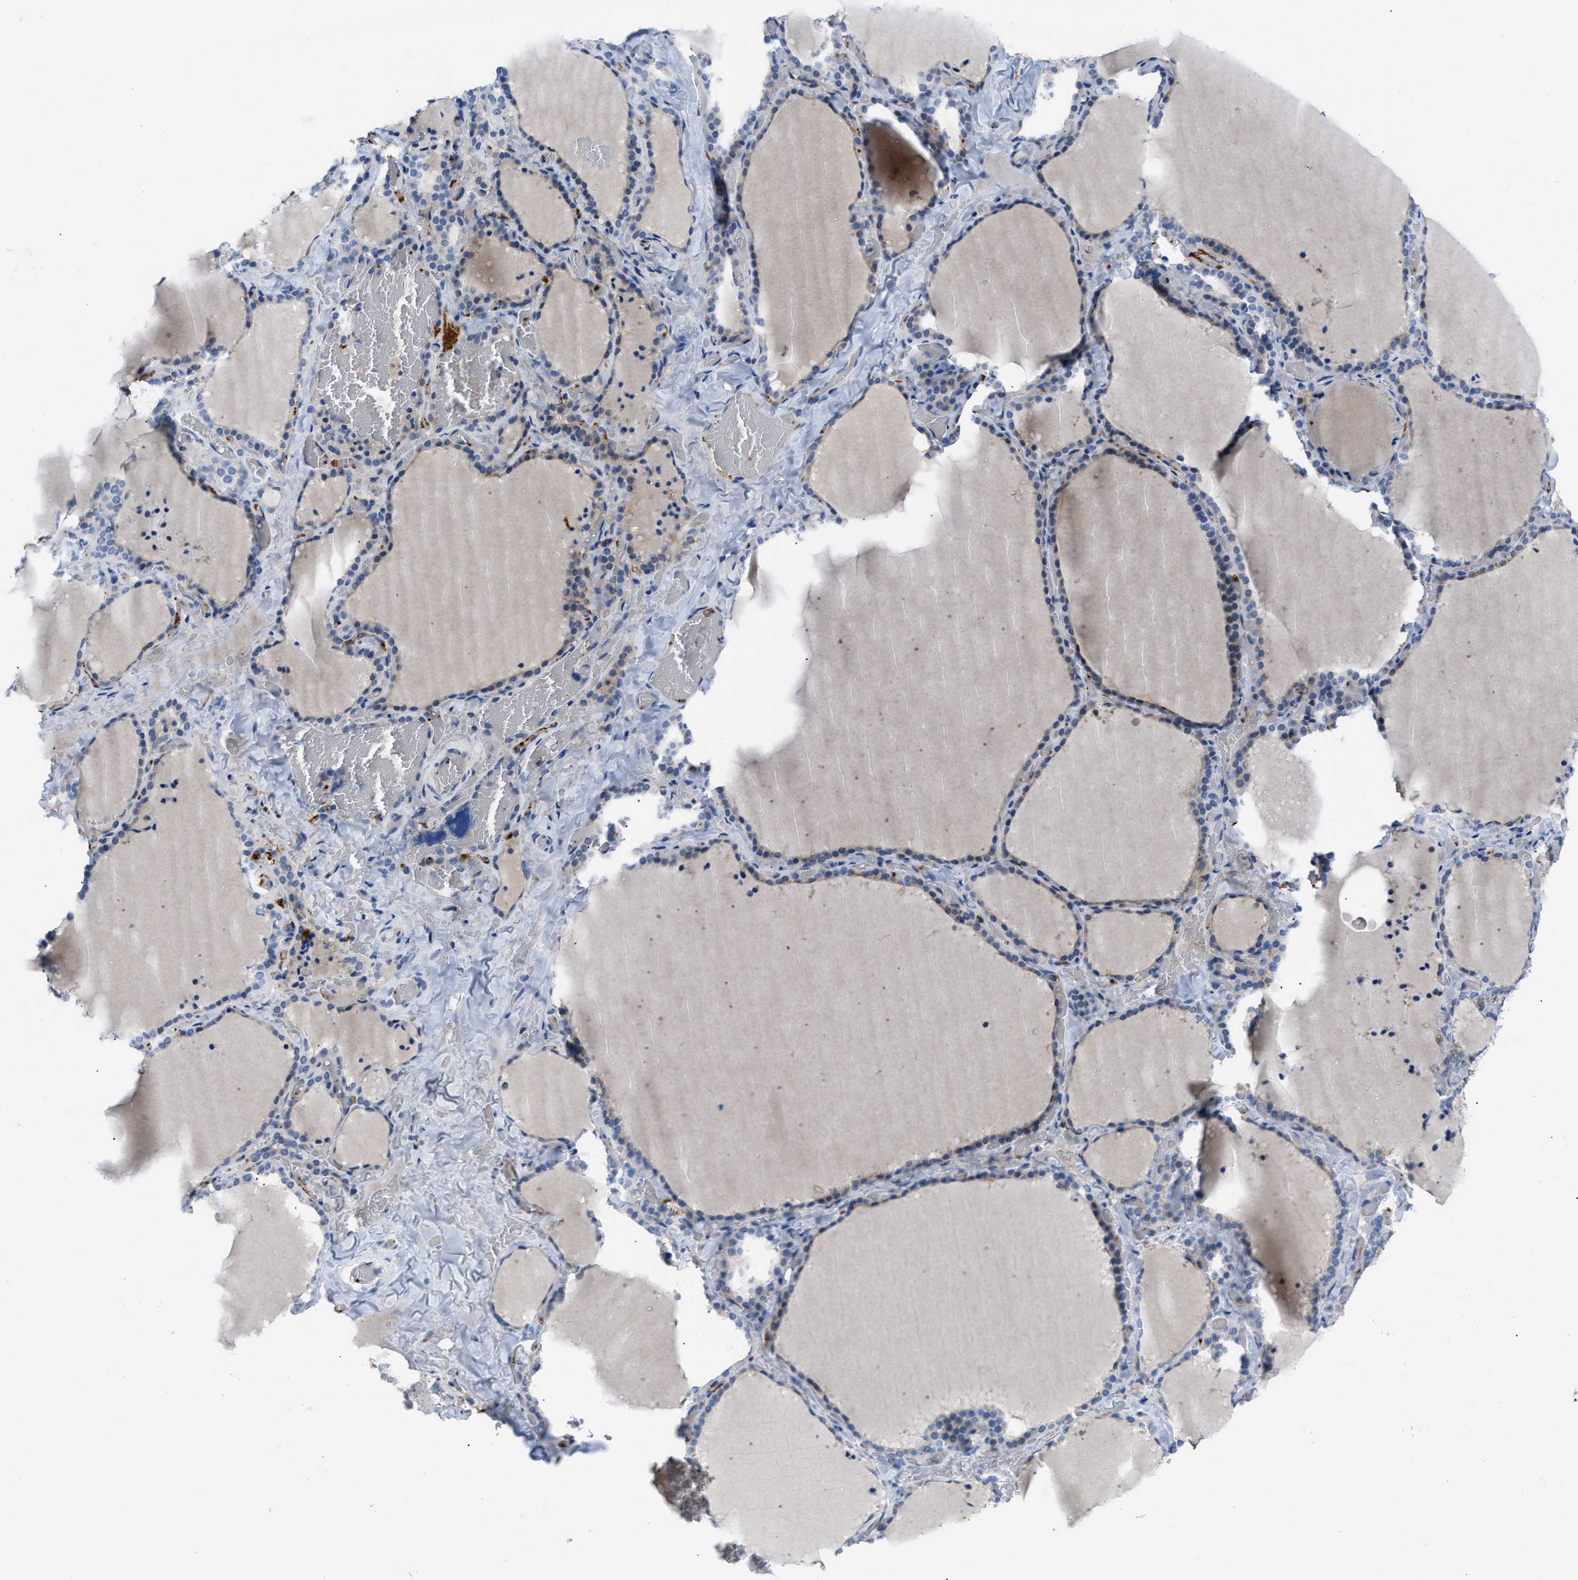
{"staining": {"intensity": "negative", "quantity": "none", "location": "none"}, "tissue": "thyroid gland", "cell_type": "Glandular cells", "image_type": "normal", "snomed": [{"axis": "morphology", "description": "Normal tissue, NOS"}, {"axis": "topography", "description": "Thyroid gland"}], "caption": "High magnification brightfield microscopy of benign thyroid gland stained with DAB (3,3'-diaminobenzidine) (brown) and counterstained with hematoxylin (blue): glandular cells show no significant positivity. (Brightfield microscopy of DAB (3,3'-diaminobenzidine) immunohistochemistry at high magnification).", "gene": "FGF18", "patient": {"sex": "female", "age": 22}}